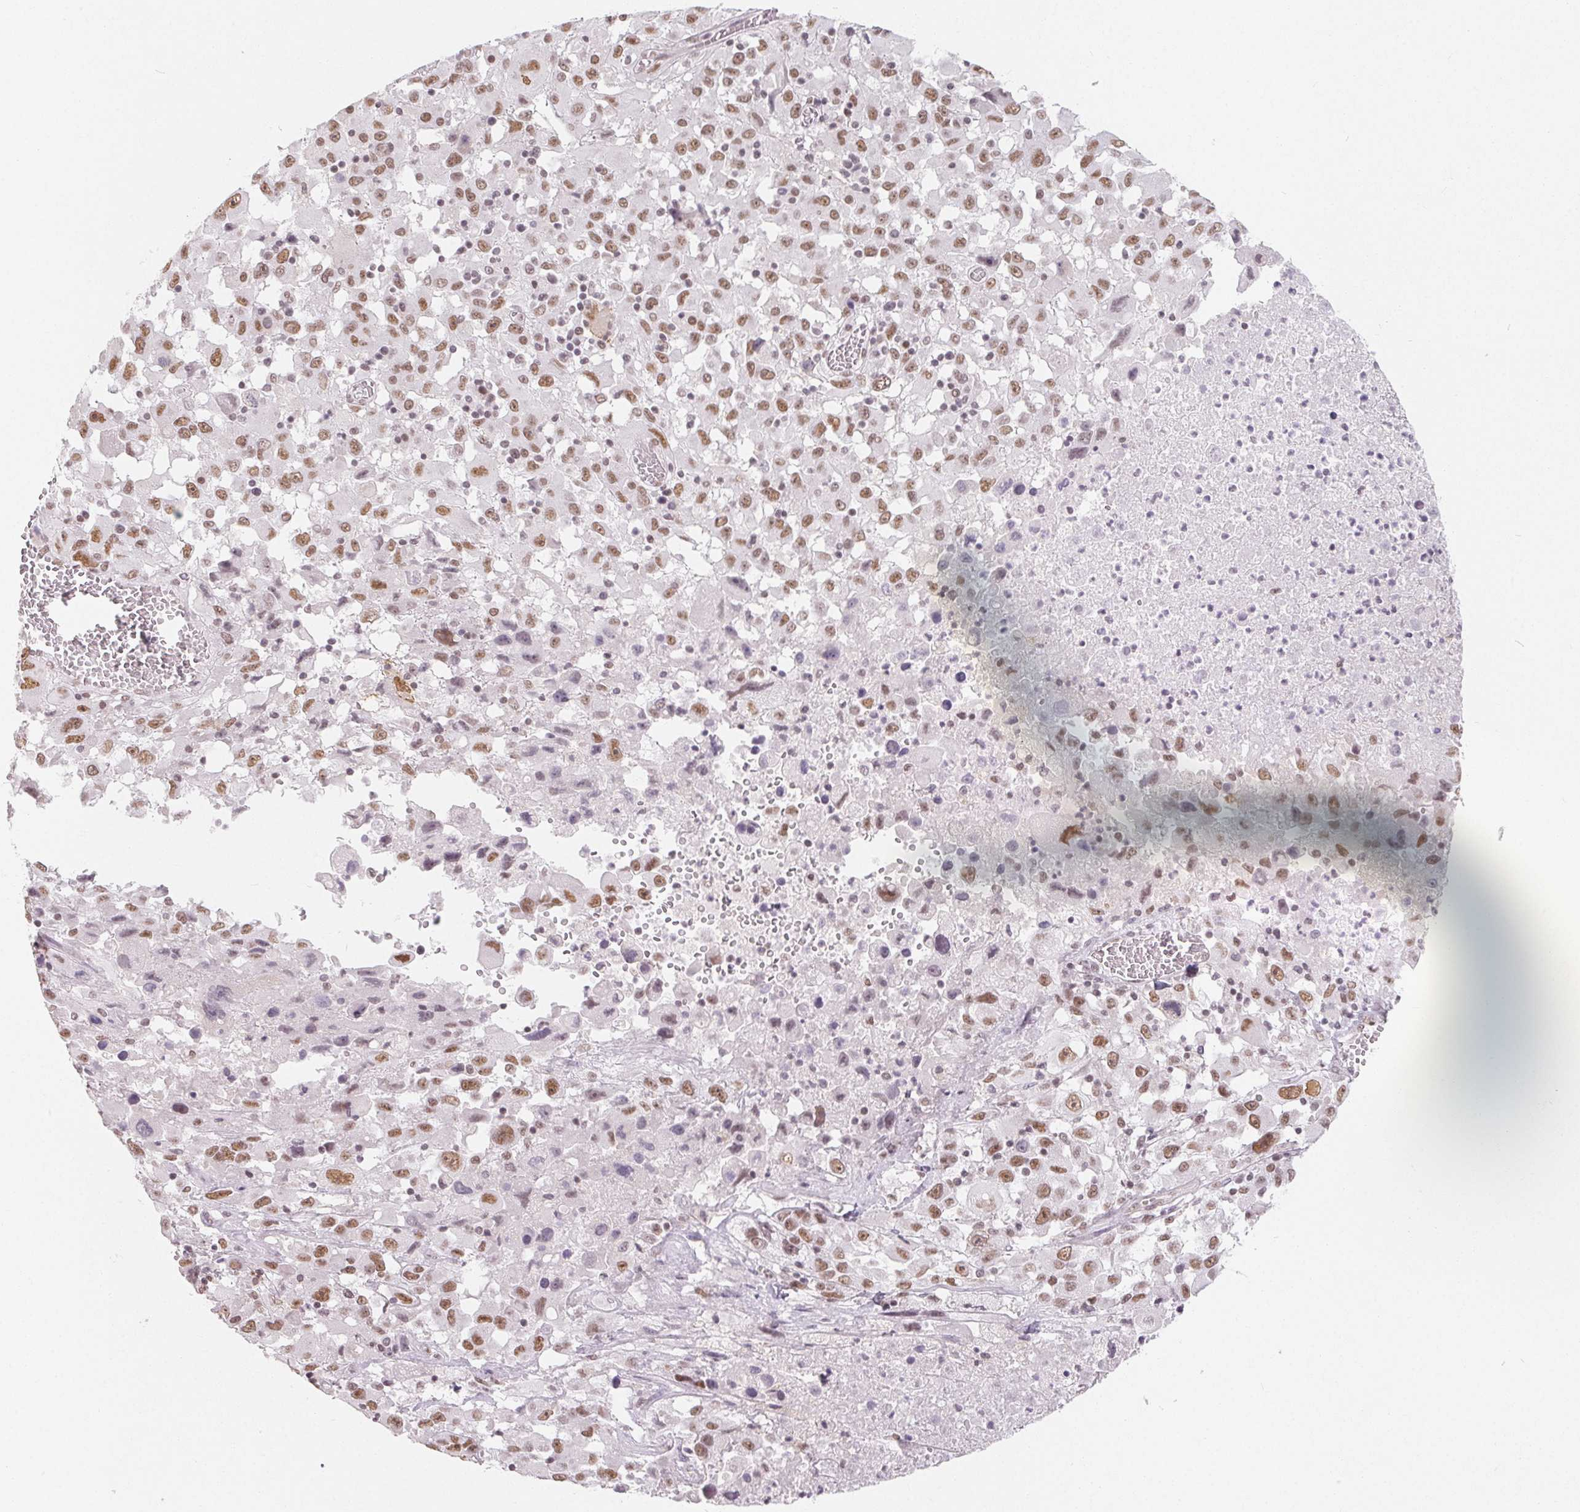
{"staining": {"intensity": "moderate", "quantity": ">75%", "location": "nuclear"}, "tissue": "melanoma", "cell_type": "Tumor cells", "image_type": "cancer", "snomed": [{"axis": "morphology", "description": "Malignant melanoma, Metastatic site"}, {"axis": "topography", "description": "Soft tissue"}], "caption": "A medium amount of moderate nuclear expression is appreciated in about >75% of tumor cells in malignant melanoma (metastatic site) tissue.", "gene": "NXF3", "patient": {"sex": "male", "age": 50}}